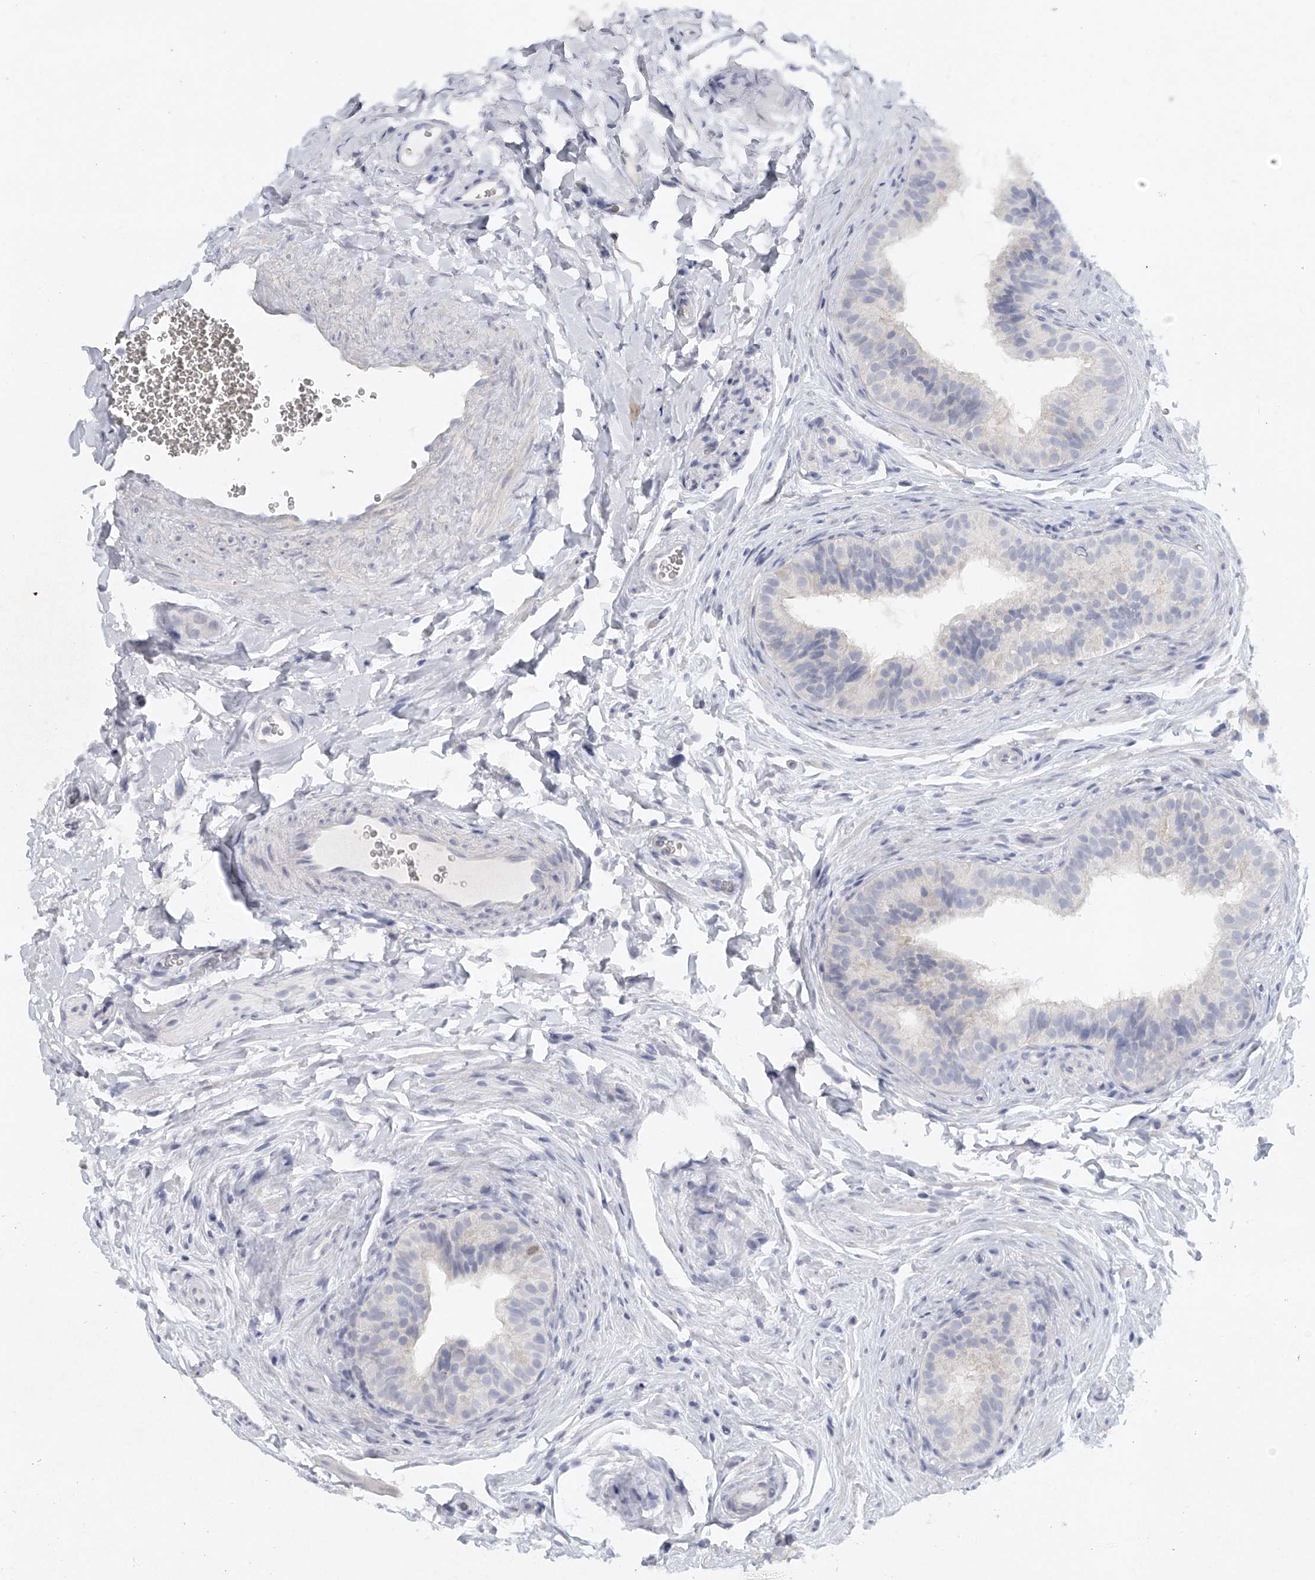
{"staining": {"intensity": "weak", "quantity": "<25%", "location": "cytoplasmic/membranous"}, "tissue": "epididymis", "cell_type": "Glandular cells", "image_type": "normal", "snomed": [{"axis": "morphology", "description": "Normal tissue, NOS"}, {"axis": "topography", "description": "Epididymis"}], "caption": "This is an immunohistochemistry (IHC) image of benign epididymis. There is no expression in glandular cells.", "gene": "FAT2", "patient": {"sex": "male", "age": 49}}